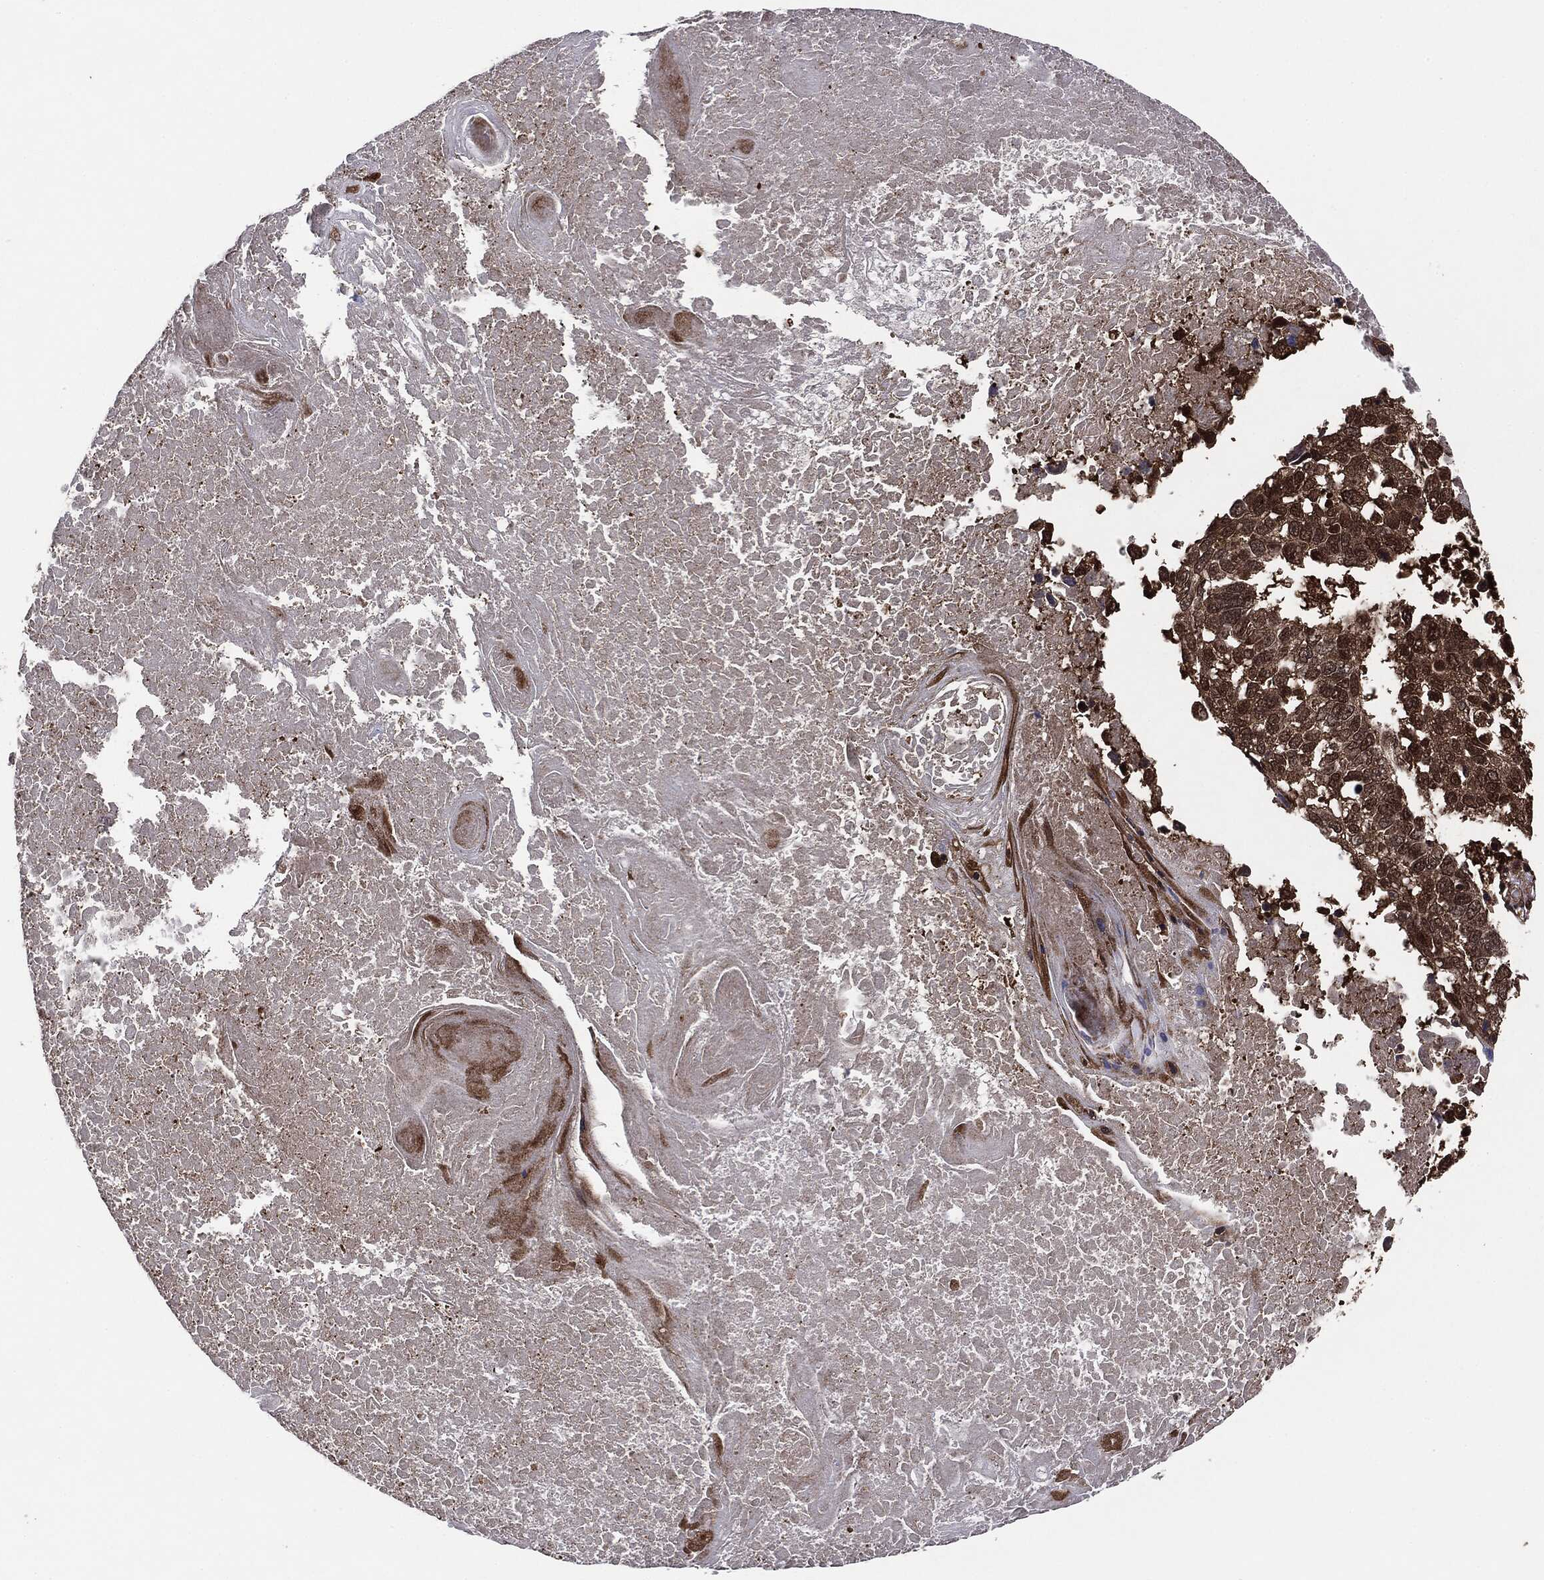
{"staining": {"intensity": "moderate", "quantity": ">75%", "location": "cytoplasmic/membranous"}, "tissue": "lung cancer", "cell_type": "Tumor cells", "image_type": "cancer", "snomed": [{"axis": "morphology", "description": "Squamous cell carcinoma, NOS"}, {"axis": "topography", "description": "Lung"}], "caption": "Tumor cells exhibit medium levels of moderate cytoplasmic/membranous staining in approximately >75% of cells in human lung cancer (squamous cell carcinoma). The staining was performed using DAB to visualize the protein expression in brown, while the nuclei were stained in blue with hematoxylin (Magnification: 20x).", "gene": "NME1", "patient": {"sex": "male", "age": 82}}